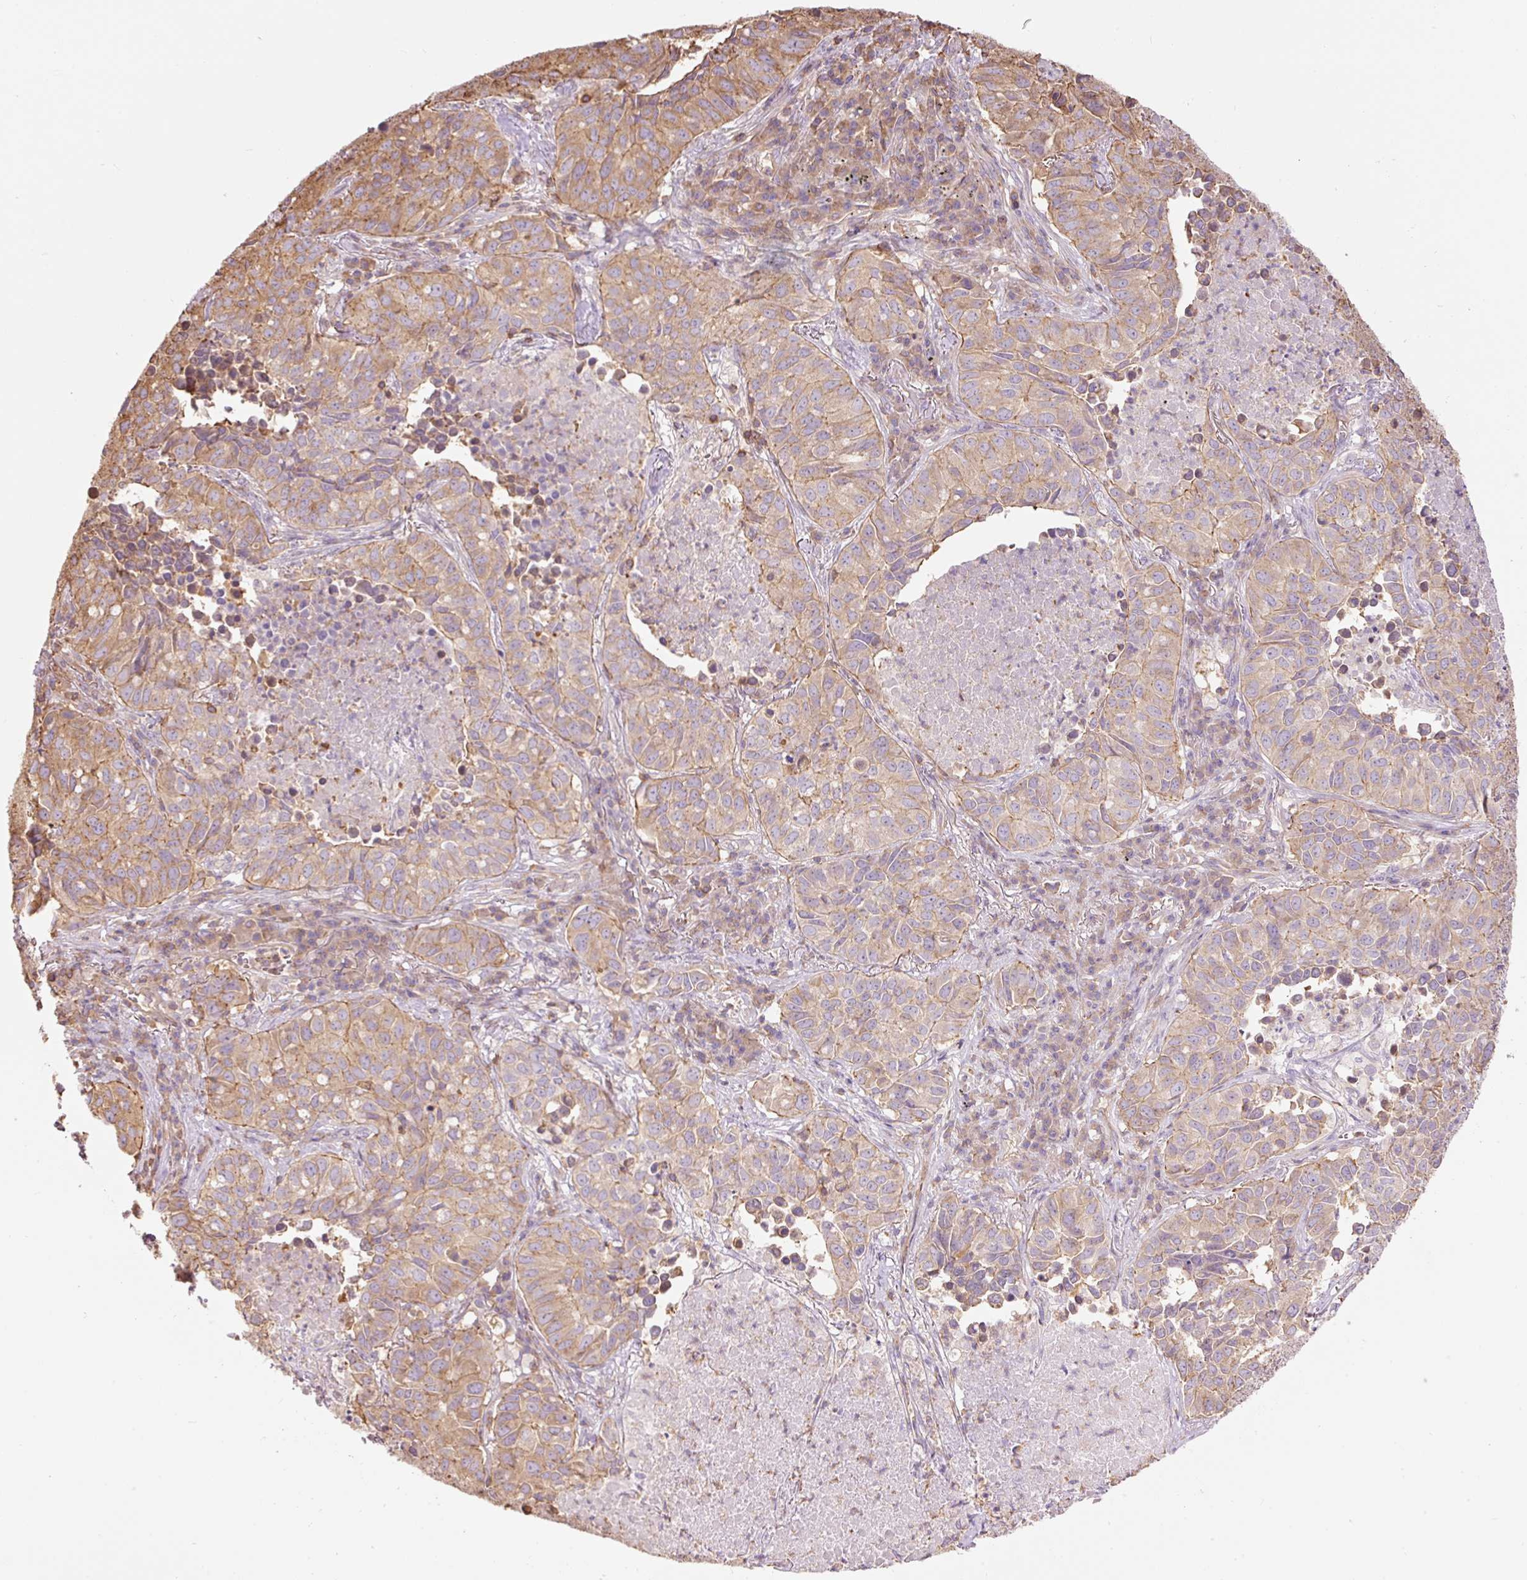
{"staining": {"intensity": "weak", "quantity": ">75%", "location": "cytoplasmic/membranous"}, "tissue": "lung cancer", "cell_type": "Tumor cells", "image_type": "cancer", "snomed": [{"axis": "morphology", "description": "Adenocarcinoma, NOS"}, {"axis": "topography", "description": "Lung"}], "caption": "Brown immunohistochemical staining in human lung cancer (adenocarcinoma) shows weak cytoplasmic/membranous expression in about >75% of tumor cells.", "gene": "PPP1R1B", "patient": {"sex": "female", "age": 50}}